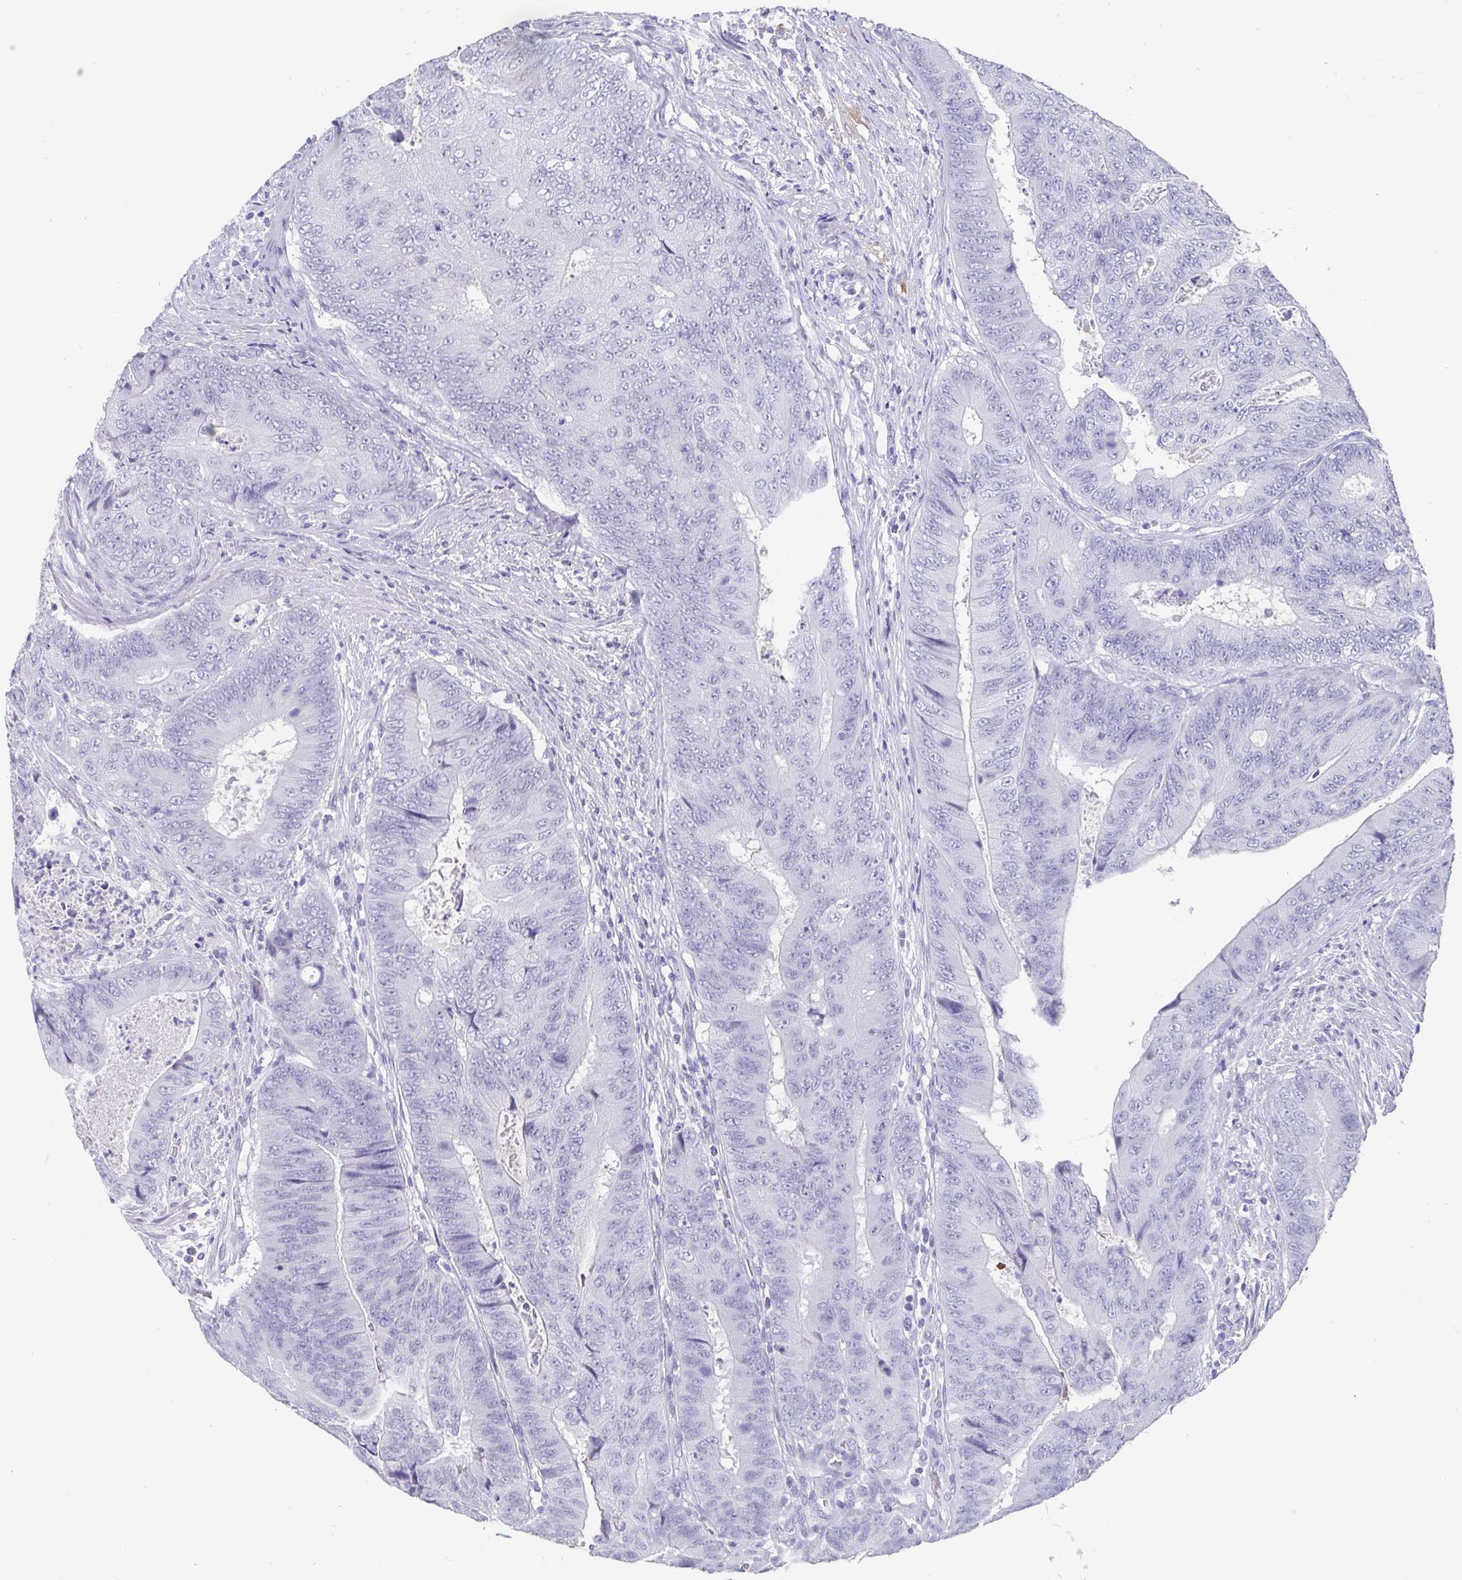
{"staining": {"intensity": "negative", "quantity": "none", "location": "none"}, "tissue": "colorectal cancer", "cell_type": "Tumor cells", "image_type": "cancer", "snomed": [{"axis": "morphology", "description": "Adenocarcinoma, NOS"}, {"axis": "topography", "description": "Colon"}], "caption": "Colorectal cancer (adenocarcinoma) stained for a protein using immunohistochemistry demonstrates no positivity tumor cells.", "gene": "SCGN", "patient": {"sex": "female", "age": 48}}